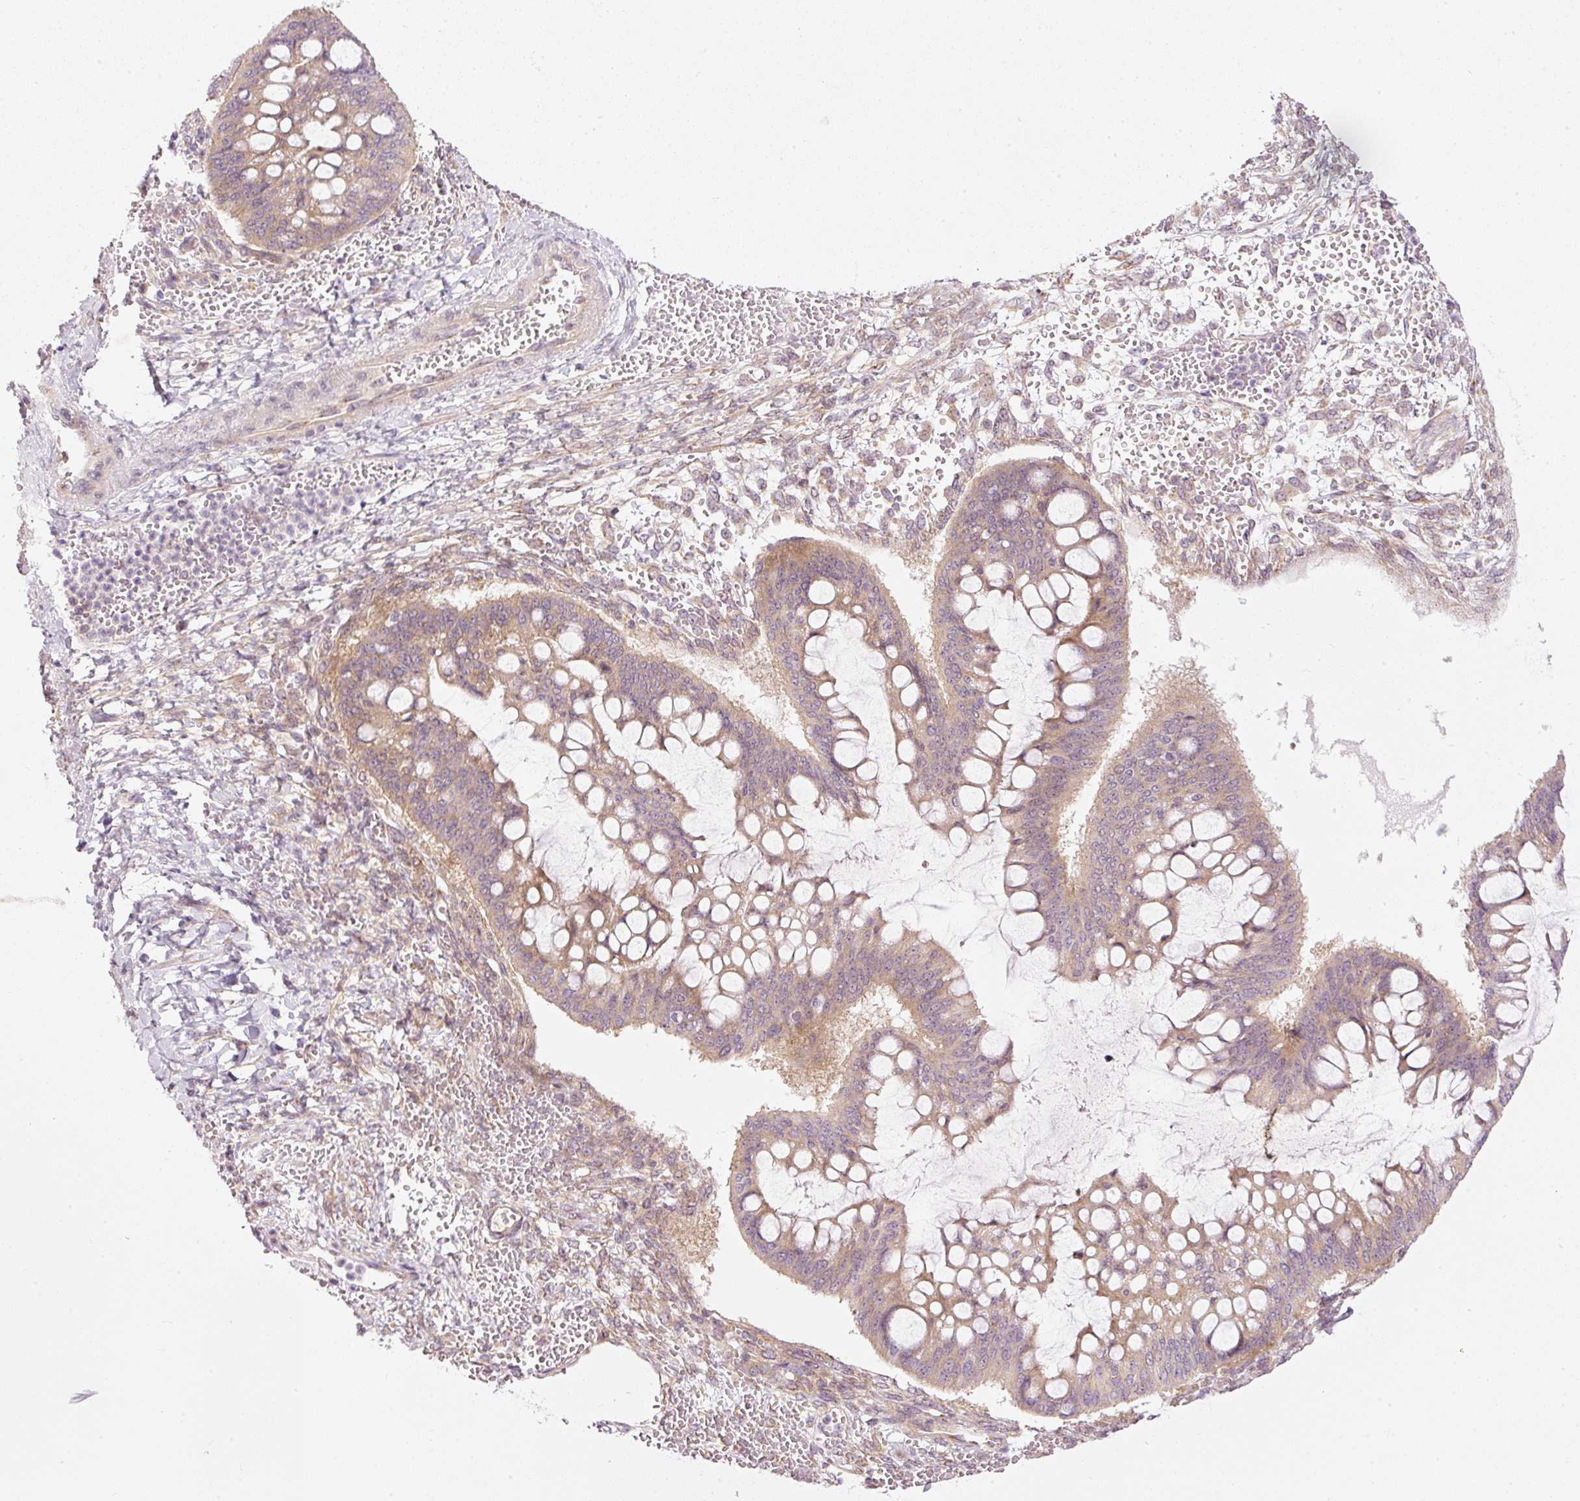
{"staining": {"intensity": "weak", "quantity": ">75%", "location": "cytoplasmic/membranous"}, "tissue": "ovarian cancer", "cell_type": "Tumor cells", "image_type": "cancer", "snomed": [{"axis": "morphology", "description": "Cystadenocarcinoma, mucinous, NOS"}, {"axis": "topography", "description": "Ovary"}], "caption": "This photomicrograph displays ovarian cancer (mucinous cystadenocarcinoma) stained with immunohistochemistry (IHC) to label a protein in brown. The cytoplasmic/membranous of tumor cells show weak positivity for the protein. Nuclei are counter-stained blue.", "gene": "MZT2B", "patient": {"sex": "female", "age": 73}}